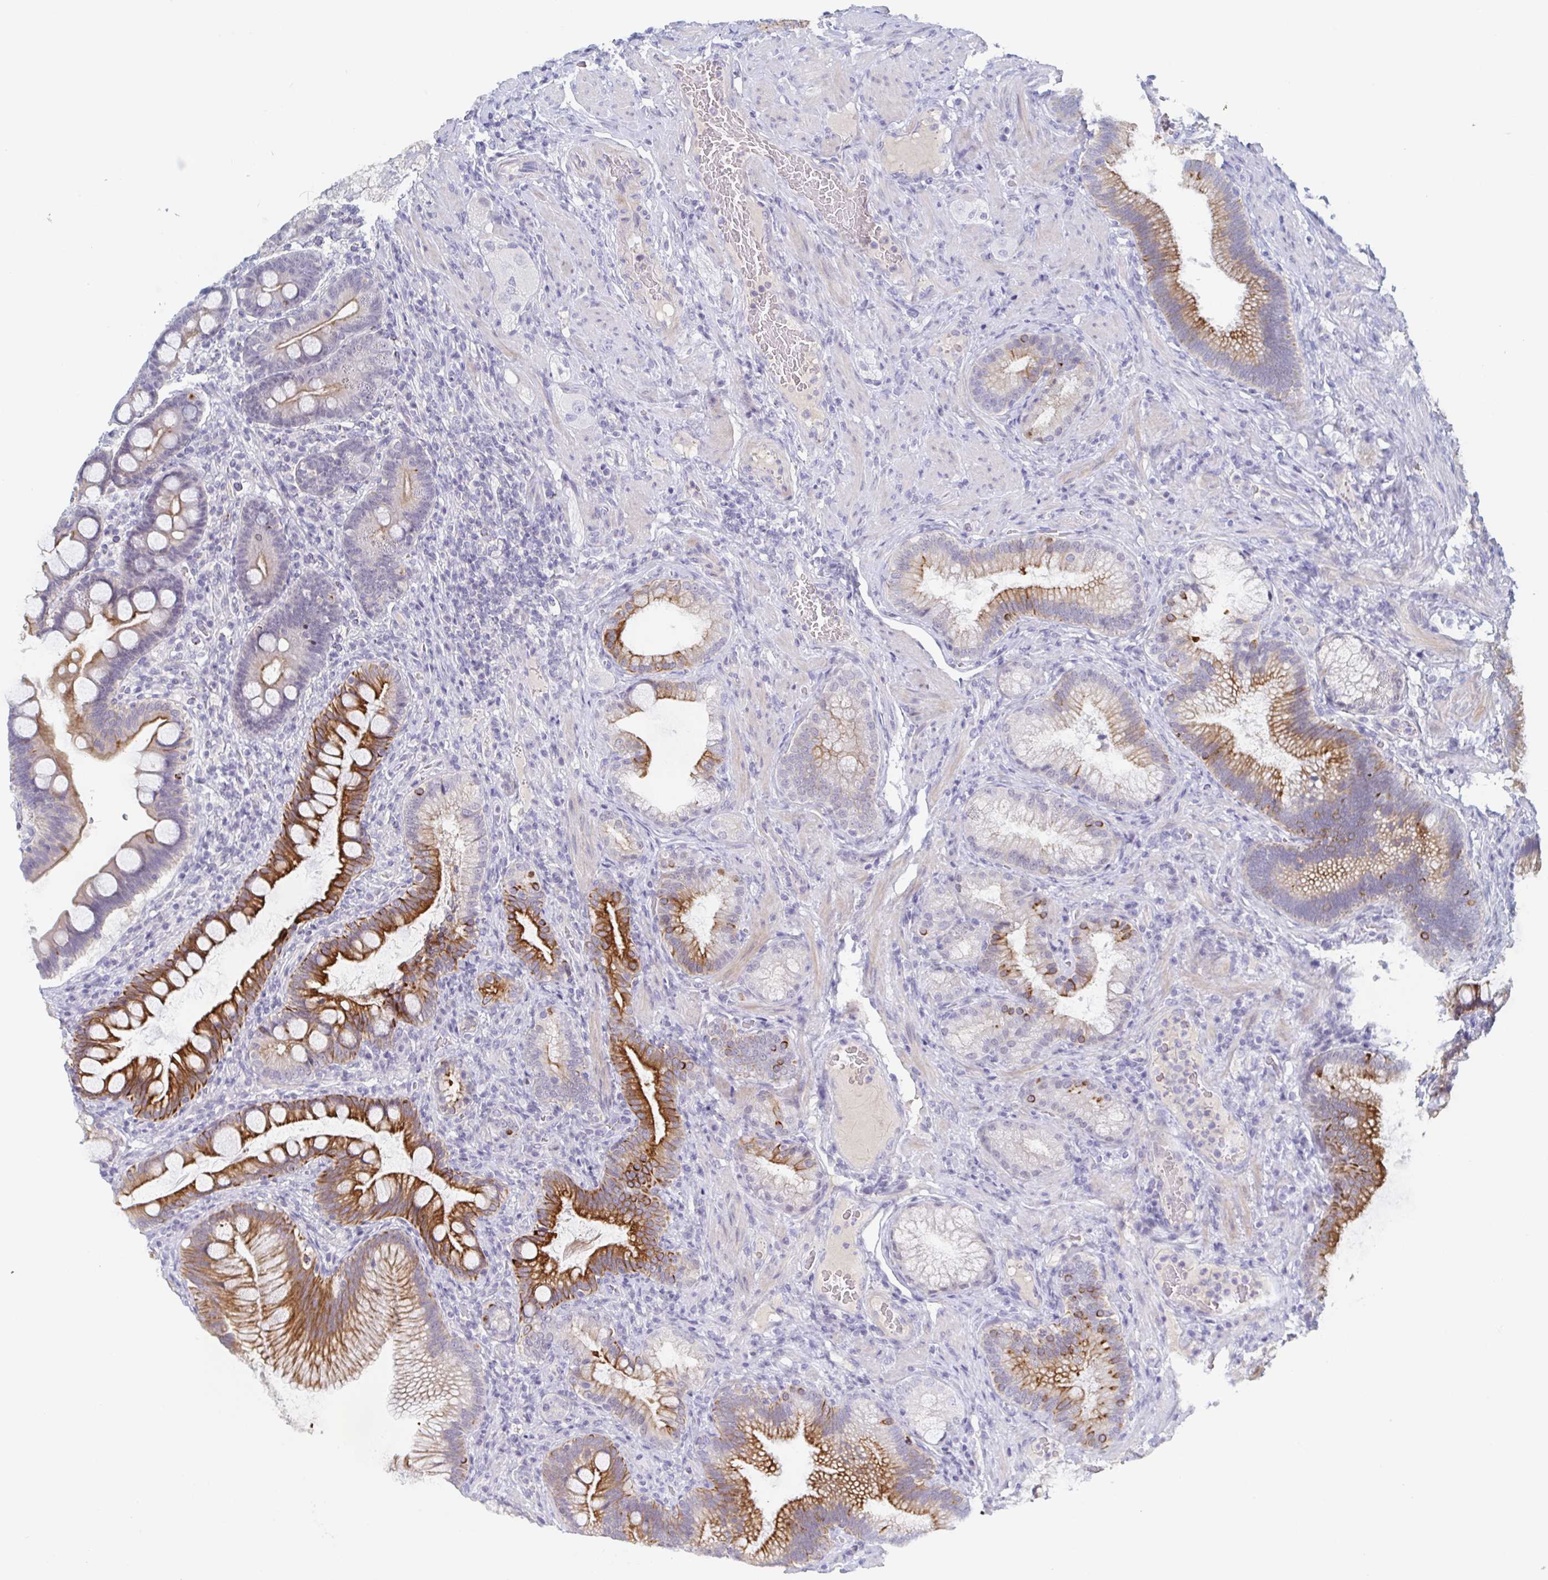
{"staining": {"intensity": "moderate", "quantity": "25%-75%", "location": "cytoplasmic/membranous"}, "tissue": "duodenum", "cell_type": "Glandular cells", "image_type": "normal", "snomed": [{"axis": "morphology", "description": "Normal tissue, NOS"}, {"axis": "topography", "description": "Pancreas"}, {"axis": "topography", "description": "Duodenum"}], "caption": "Immunohistochemical staining of normal human duodenum shows moderate cytoplasmic/membranous protein positivity in approximately 25%-75% of glandular cells.", "gene": "RHOV", "patient": {"sex": "male", "age": 59}}